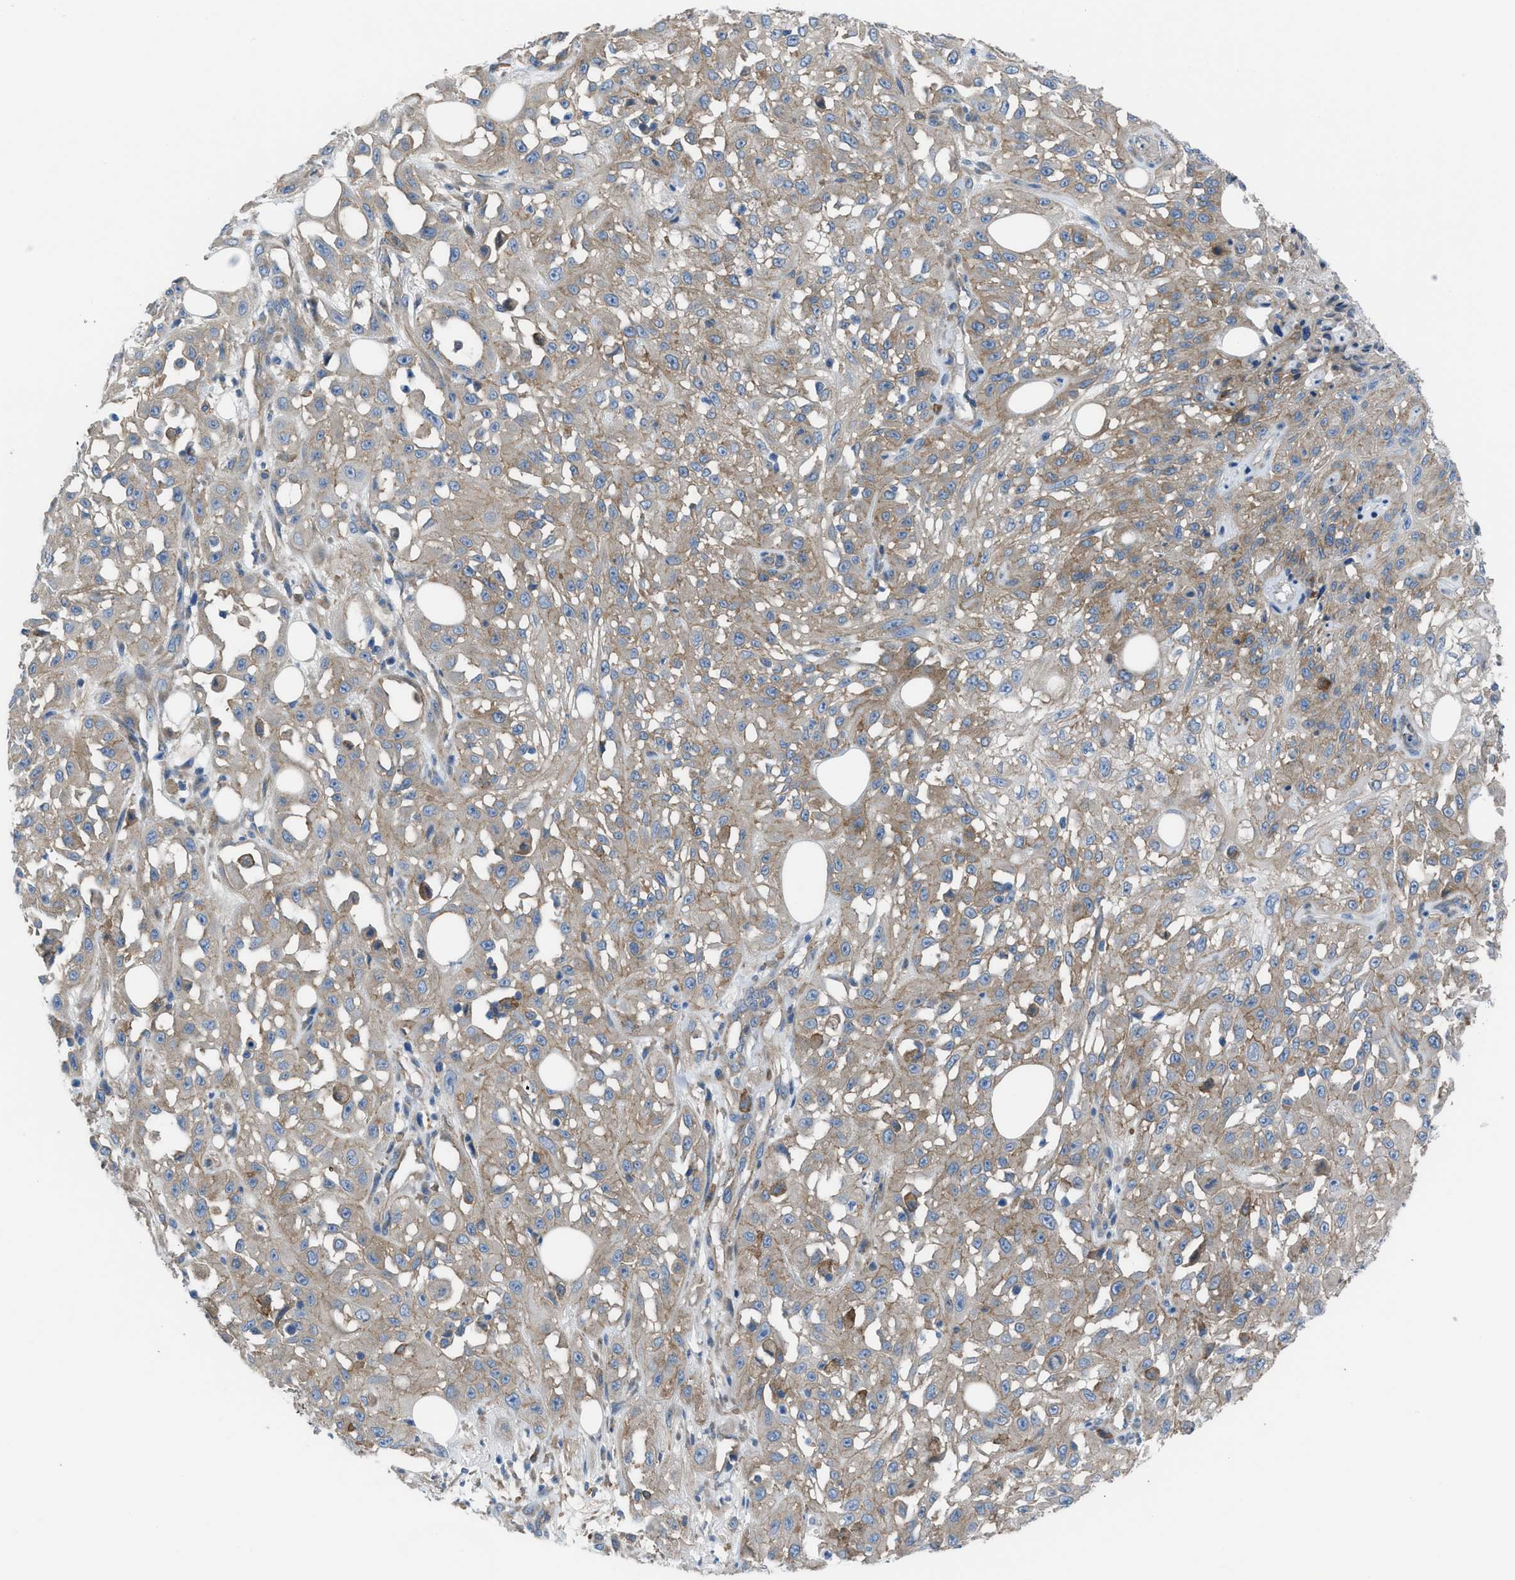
{"staining": {"intensity": "moderate", "quantity": ">75%", "location": "cytoplasmic/membranous"}, "tissue": "skin cancer", "cell_type": "Tumor cells", "image_type": "cancer", "snomed": [{"axis": "morphology", "description": "Squamous cell carcinoma, NOS"}, {"axis": "morphology", "description": "Squamous cell carcinoma, metastatic, NOS"}, {"axis": "topography", "description": "Skin"}, {"axis": "topography", "description": "Lymph node"}], "caption": "Immunohistochemical staining of human skin cancer demonstrates moderate cytoplasmic/membranous protein expression in approximately >75% of tumor cells. The protein is shown in brown color, while the nuclei are stained blue.", "gene": "EGFR", "patient": {"sex": "male", "age": 75}}